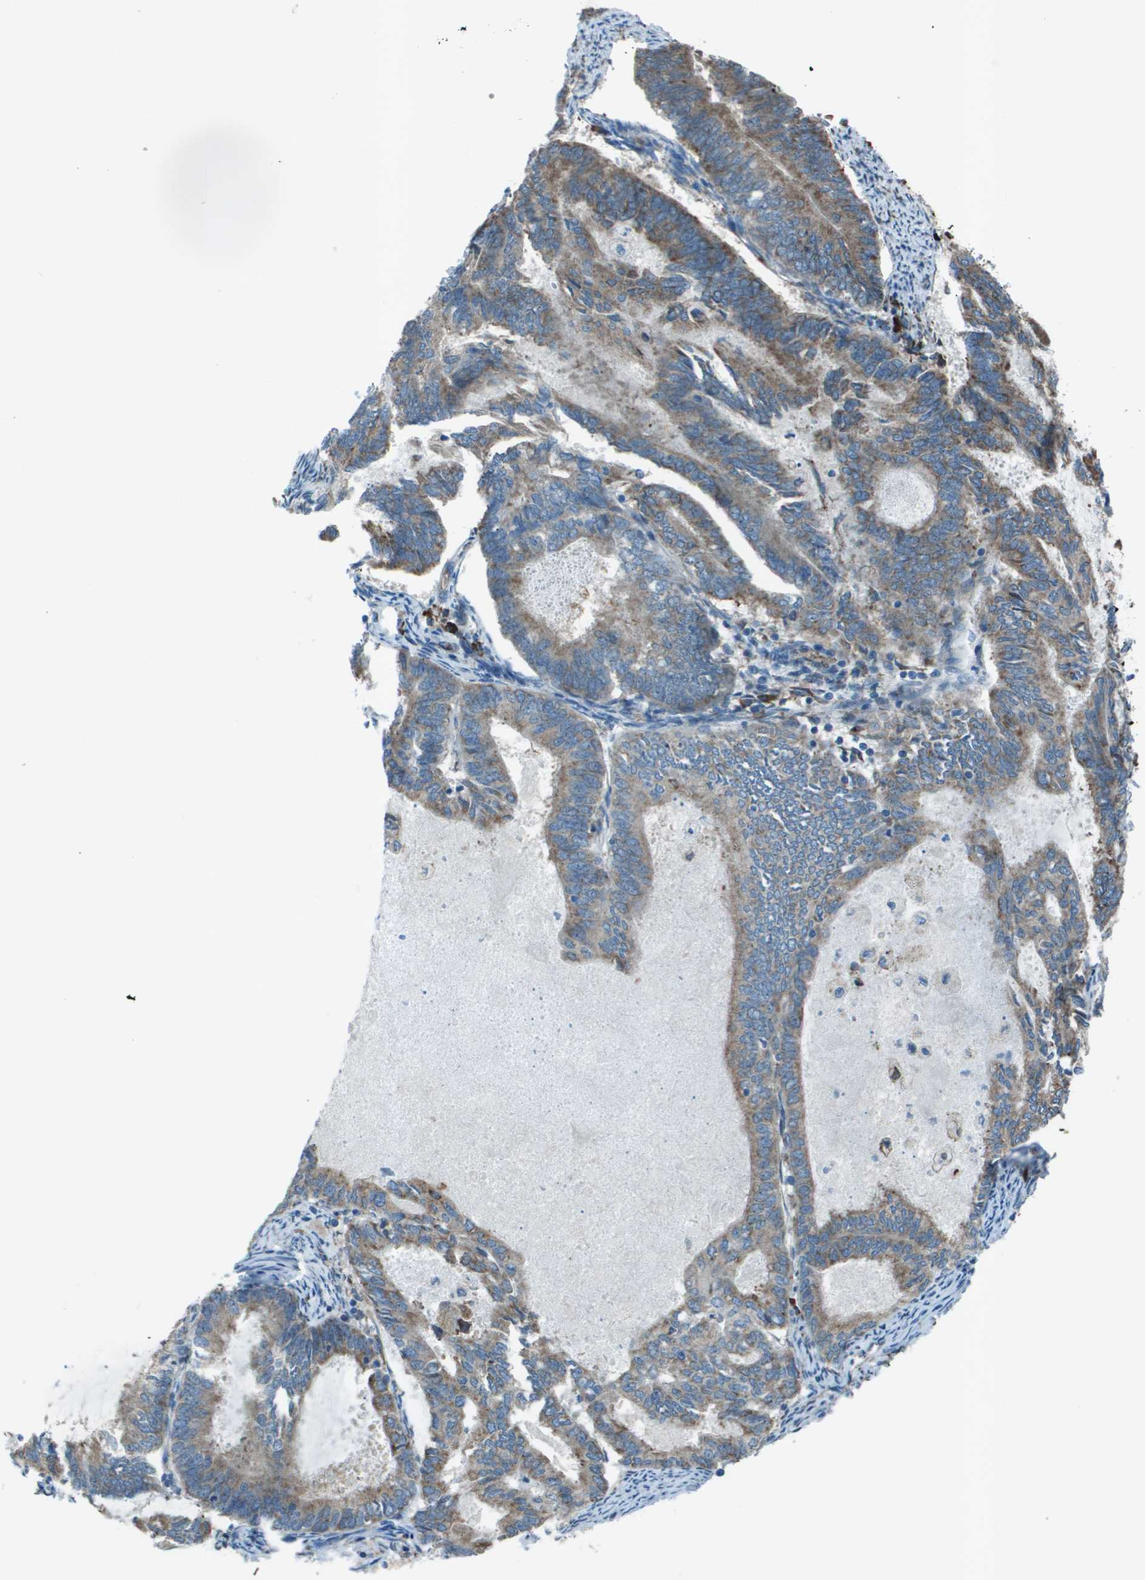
{"staining": {"intensity": "weak", "quantity": ">75%", "location": "cytoplasmic/membranous"}, "tissue": "endometrial cancer", "cell_type": "Tumor cells", "image_type": "cancer", "snomed": [{"axis": "morphology", "description": "Adenocarcinoma, NOS"}, {"axis": "topography", "description": "Endometrium"}], "caption": "About >75% of tumor cells in human endometrial cancer (adenocarcinoma) demonstrate weak cytoplasmic/membranous protein expression as visualized by brown immunohistochemical staining.", "gene": "UTS2", "patient": {"sex": "female", "age": 86}}